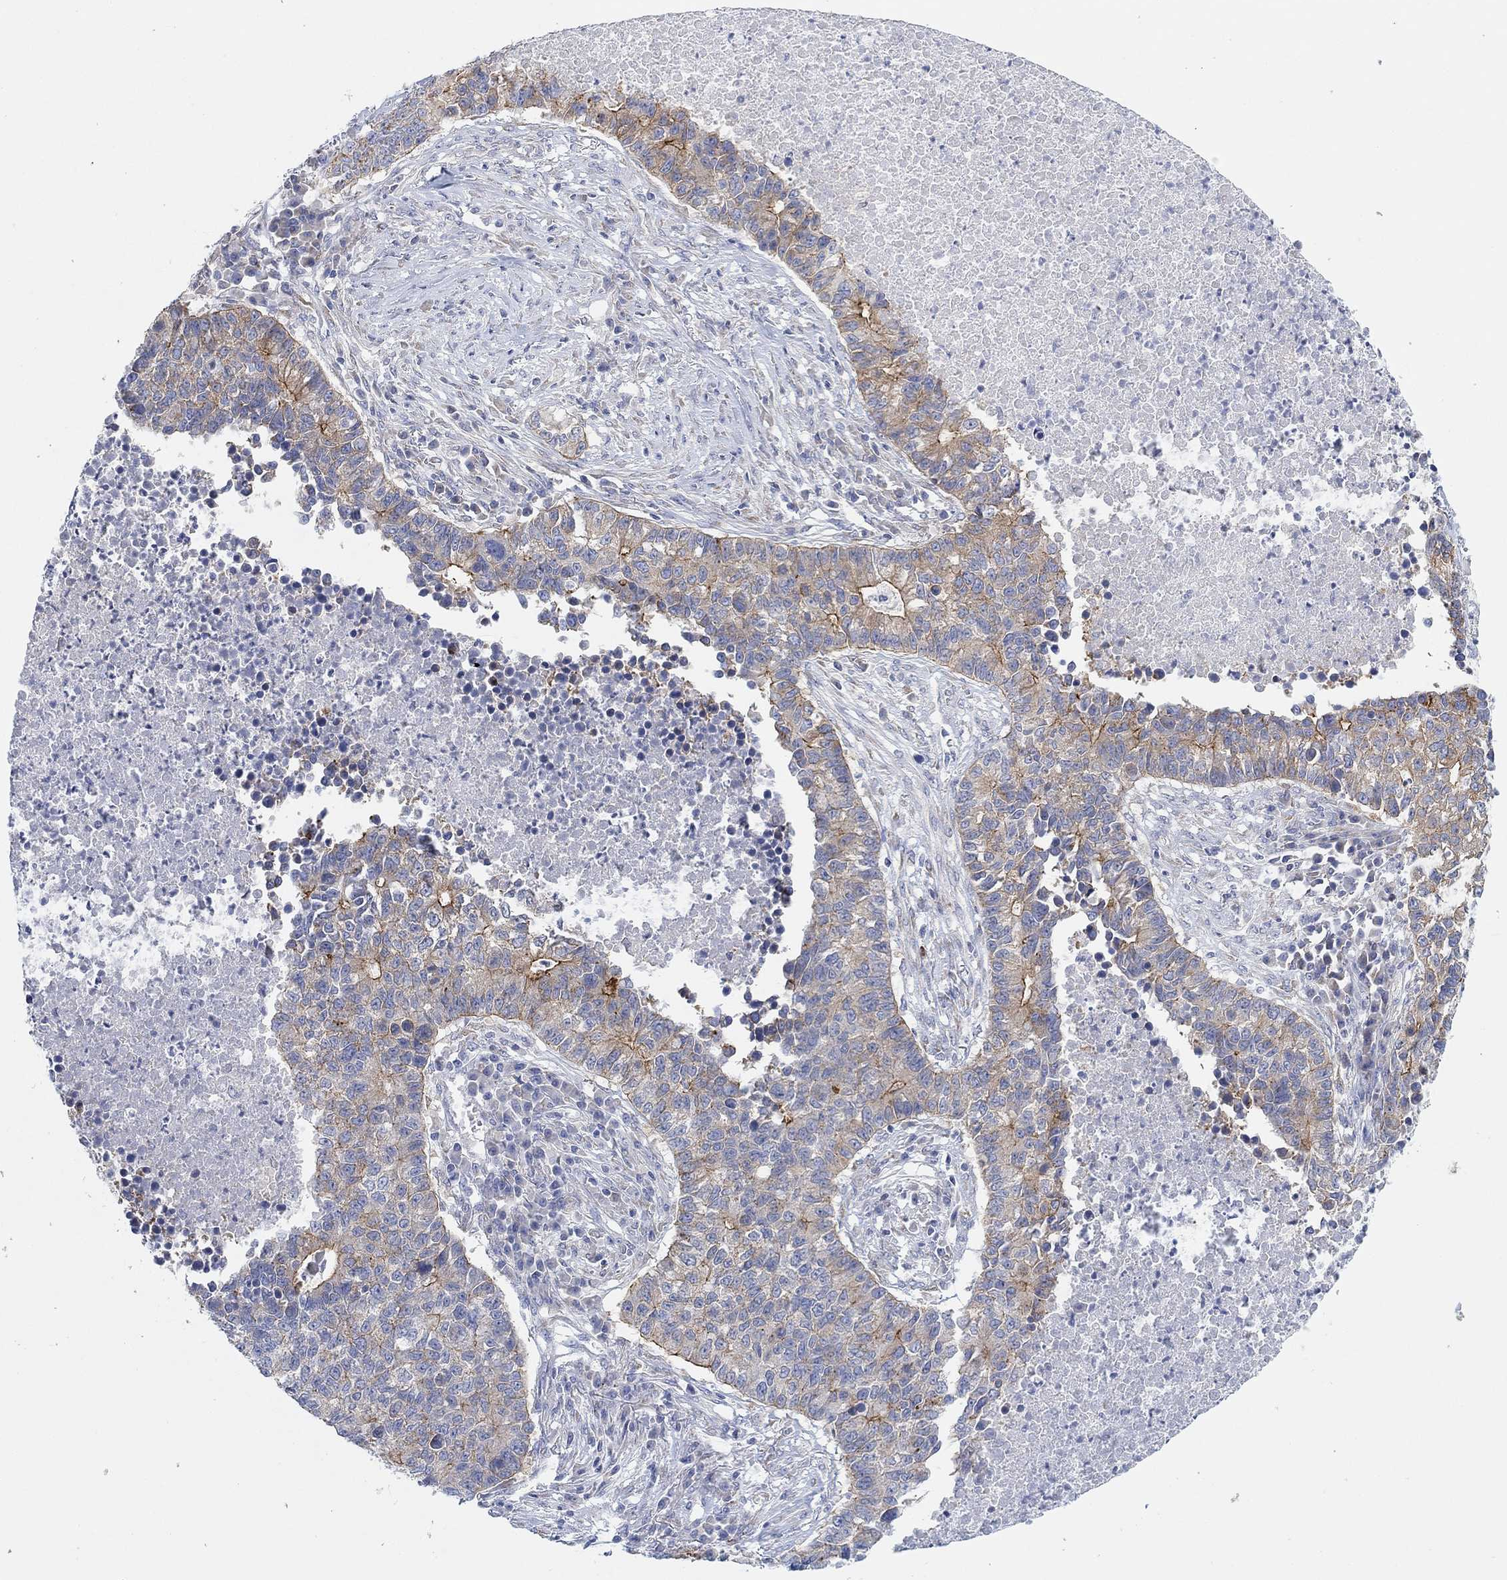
{"staining": {"intensity": "strong", "quantity": "<25%", "location": "cytoplasmic/membranous"}, "tissue": "lung cancer", "cell_type": "Tumor cells", "image_type": "cancer", "snomed": [{"axis": "morphology", "description": "Adenocarcinoma, NOS"}, {"axis": "topography", "description": "Lung"}], "caption": "Immunohistochemical staining of lung adenocarcinoma exhibits medium levels of strong cytoplasmic/membranous expression in approximately <25% of tumor cells.", "gene": "RGS1", "patient": {"sex": "male", "age": 57}}